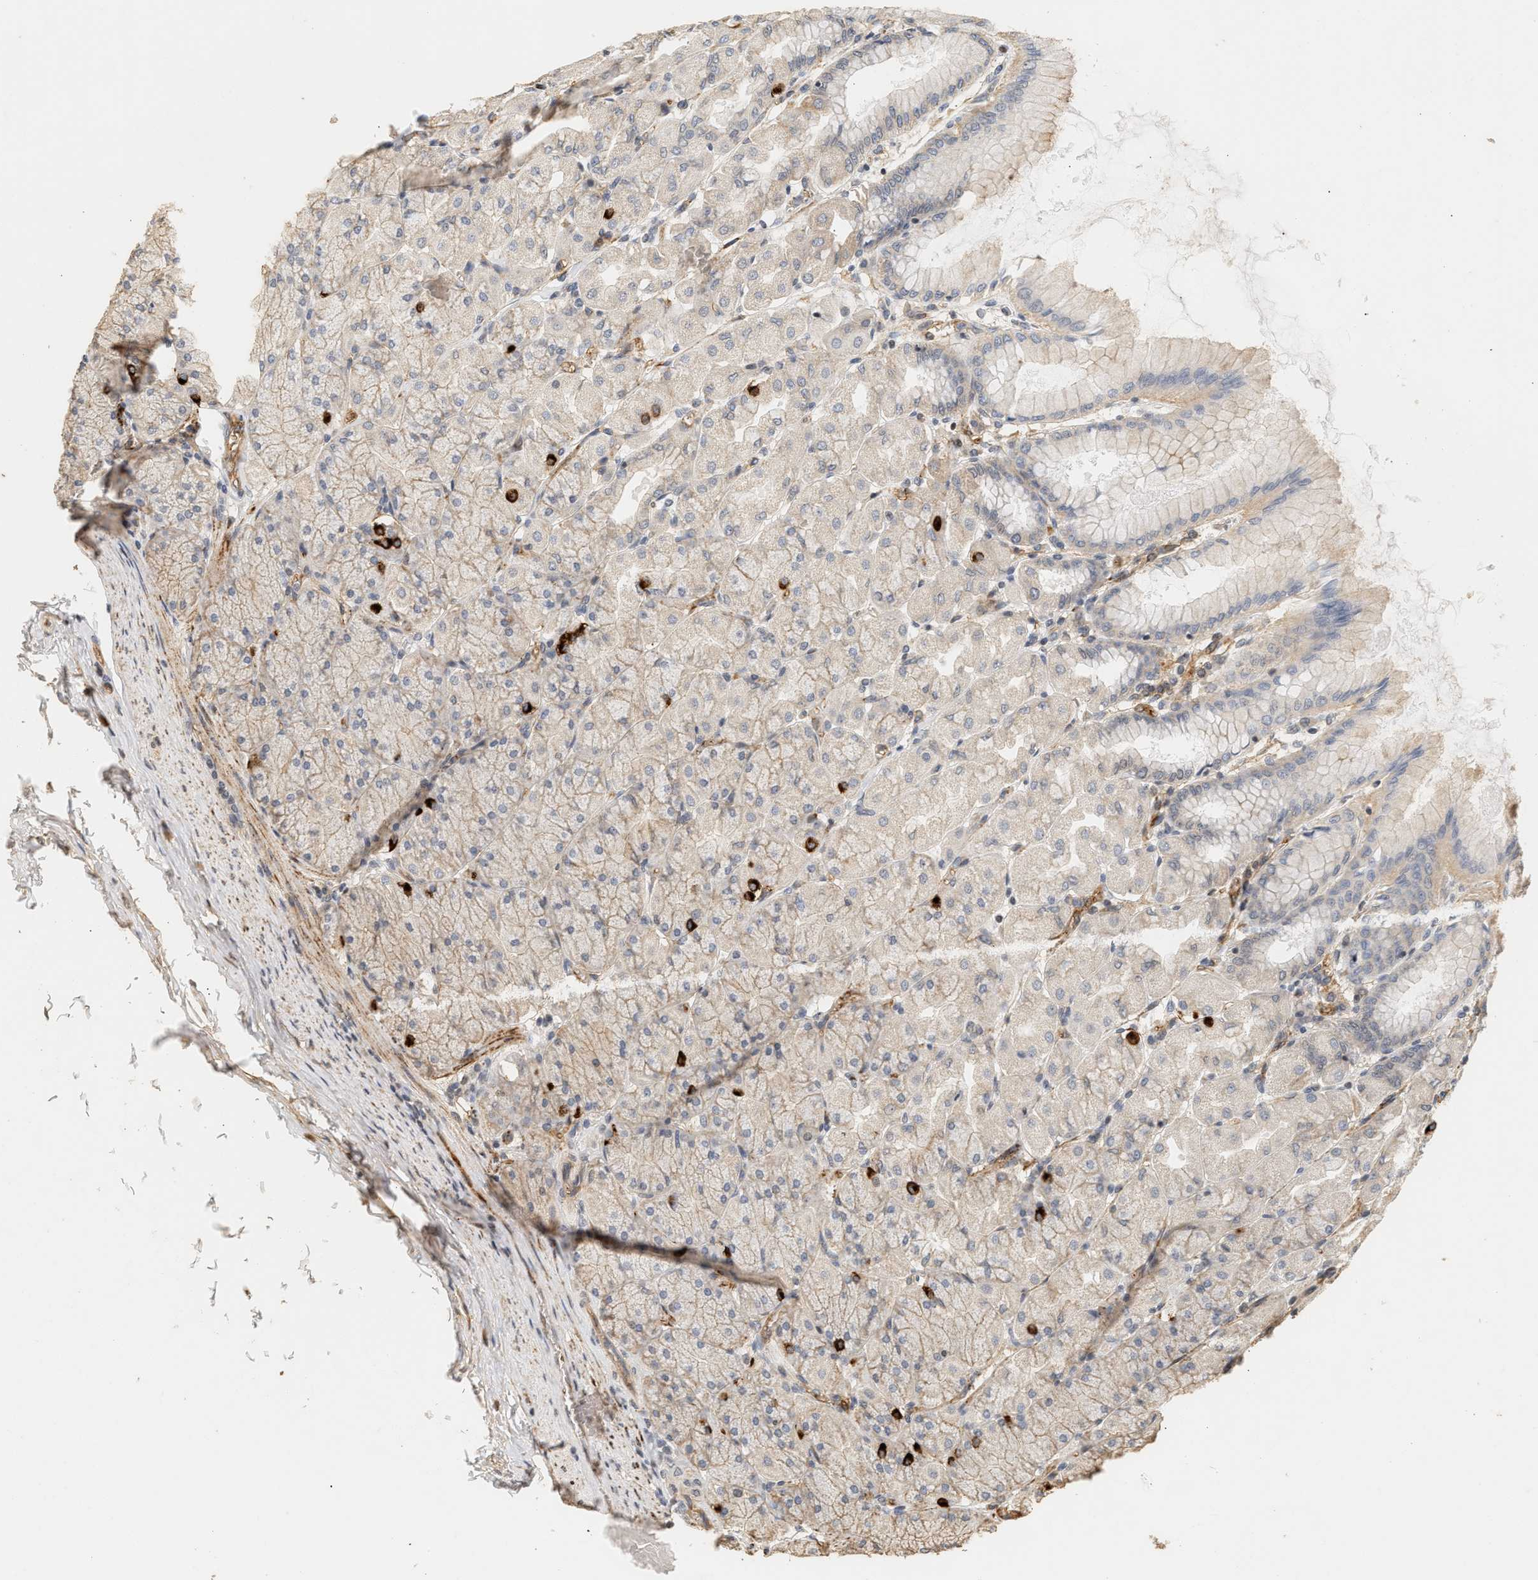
{"staining": {"intensity": "negative", "quantity": "none", "location": "none"}, "tissue": "stomach", "cell_type": "Glandular cells", "image_type": "normal", "snomed": [{"axis": "morphology", "description": "Normal tissue, NOS"}, {"axis": "topography", "description": "Stomach, upper"}], "caption": "There is no significant positivity in glandular cells of stomach.", "gene": "PLXND1", "patient": {"sex": "female", "age": 56}}